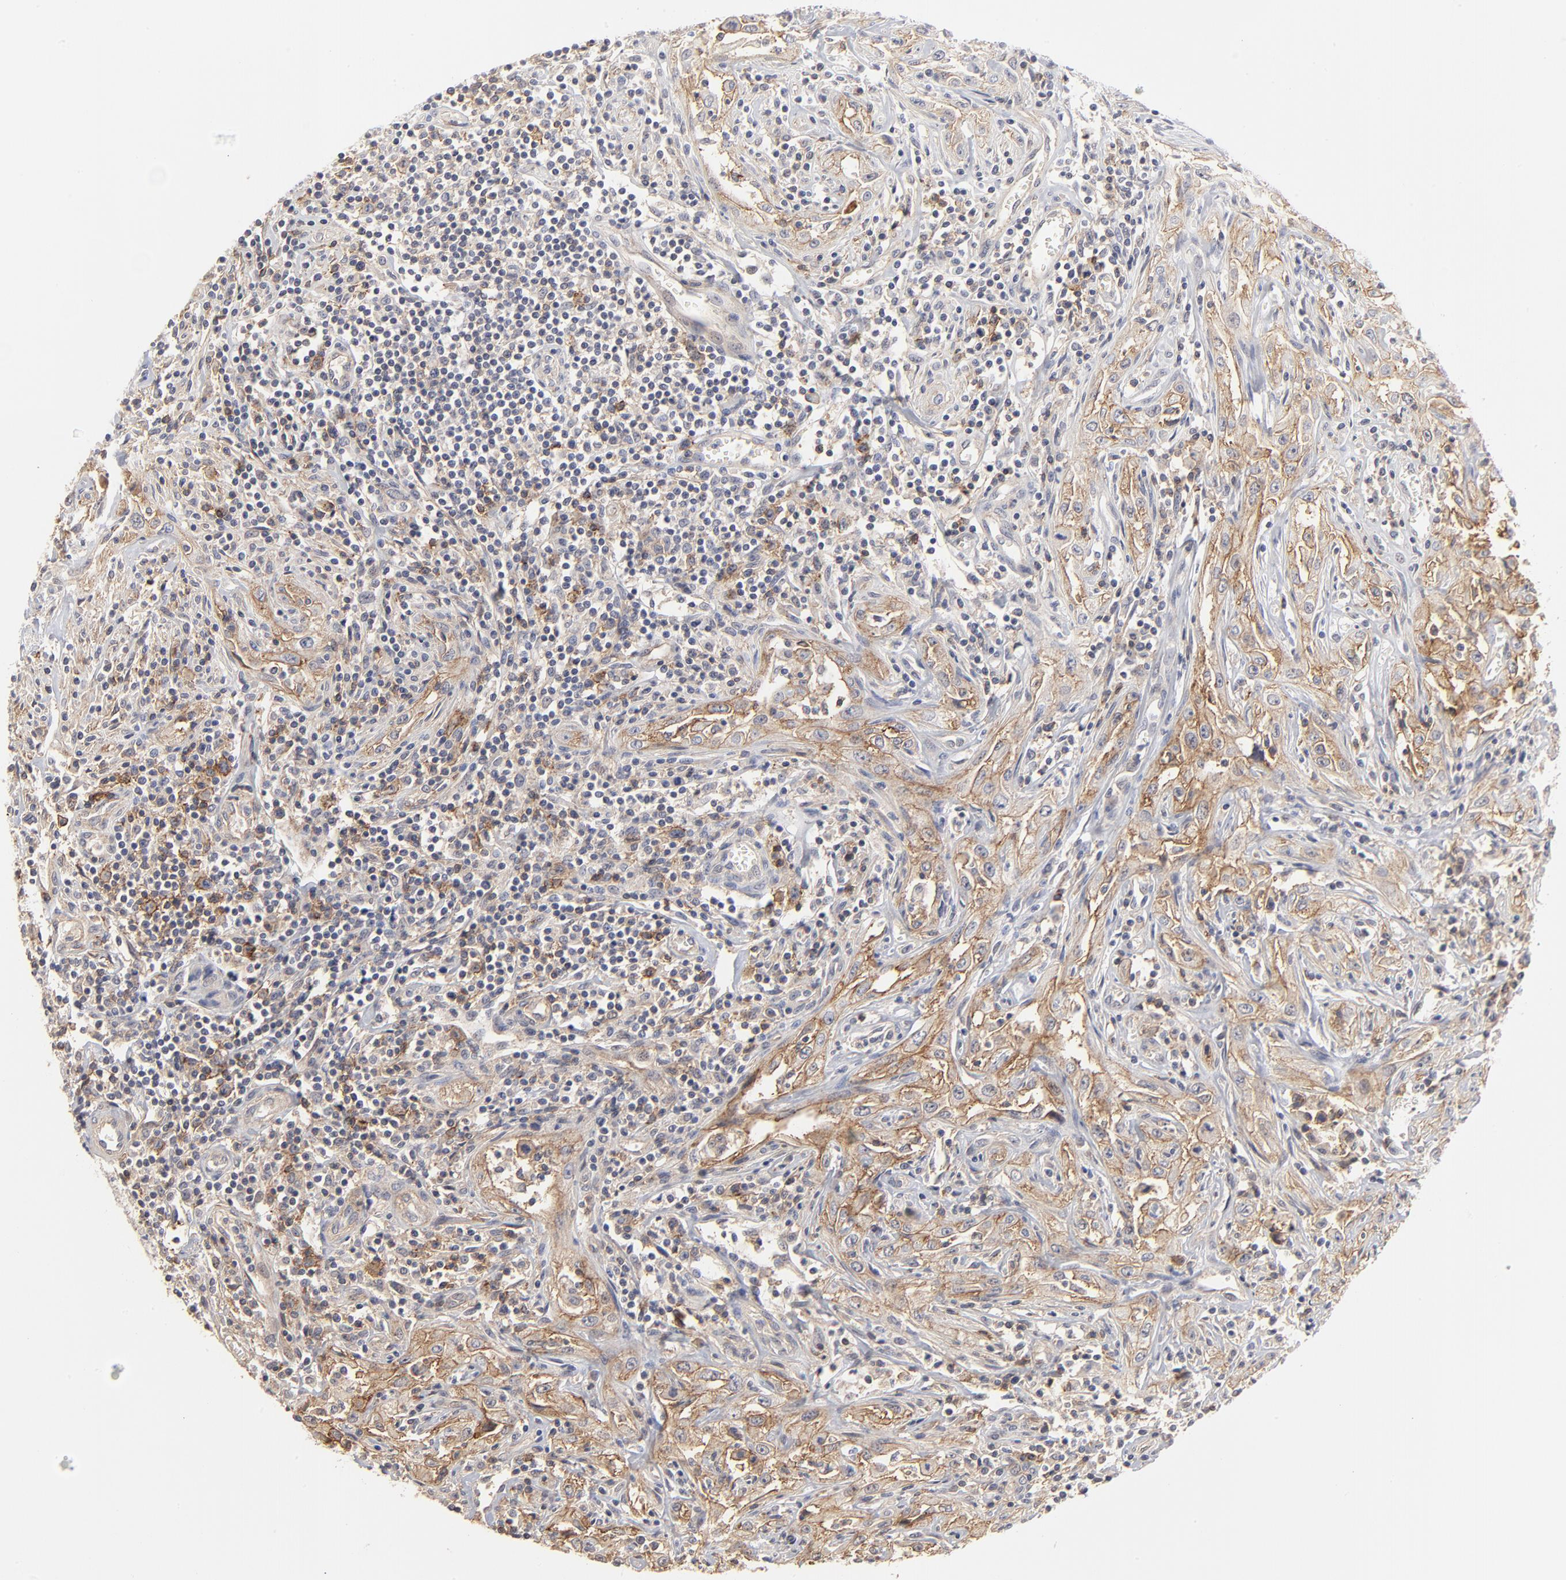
{"staining": {"intensity": "moderate", "quantity": ">75%", "location": "cytoplasmic/membranous"}, "tissue": "head and neck cancer", "cell_type": "Tumor cells", "image_type": "cancer", "snomed": [{"axis": "morphology", "description": "Squamous cell carcinoma, NOS"}, {"axis": "topography", "description": "Oral tissue"}, {"axis": "topography", "description": "Head-Neck"}], "caption": "Head and neck cancer (squamous cell carcinoma) stained for a protein exhibits moderate cytoplasmic/membranous positivity in tumor cells.", "gene": "SLC16A1", "patient": {"sex": "female", "age": 76}}